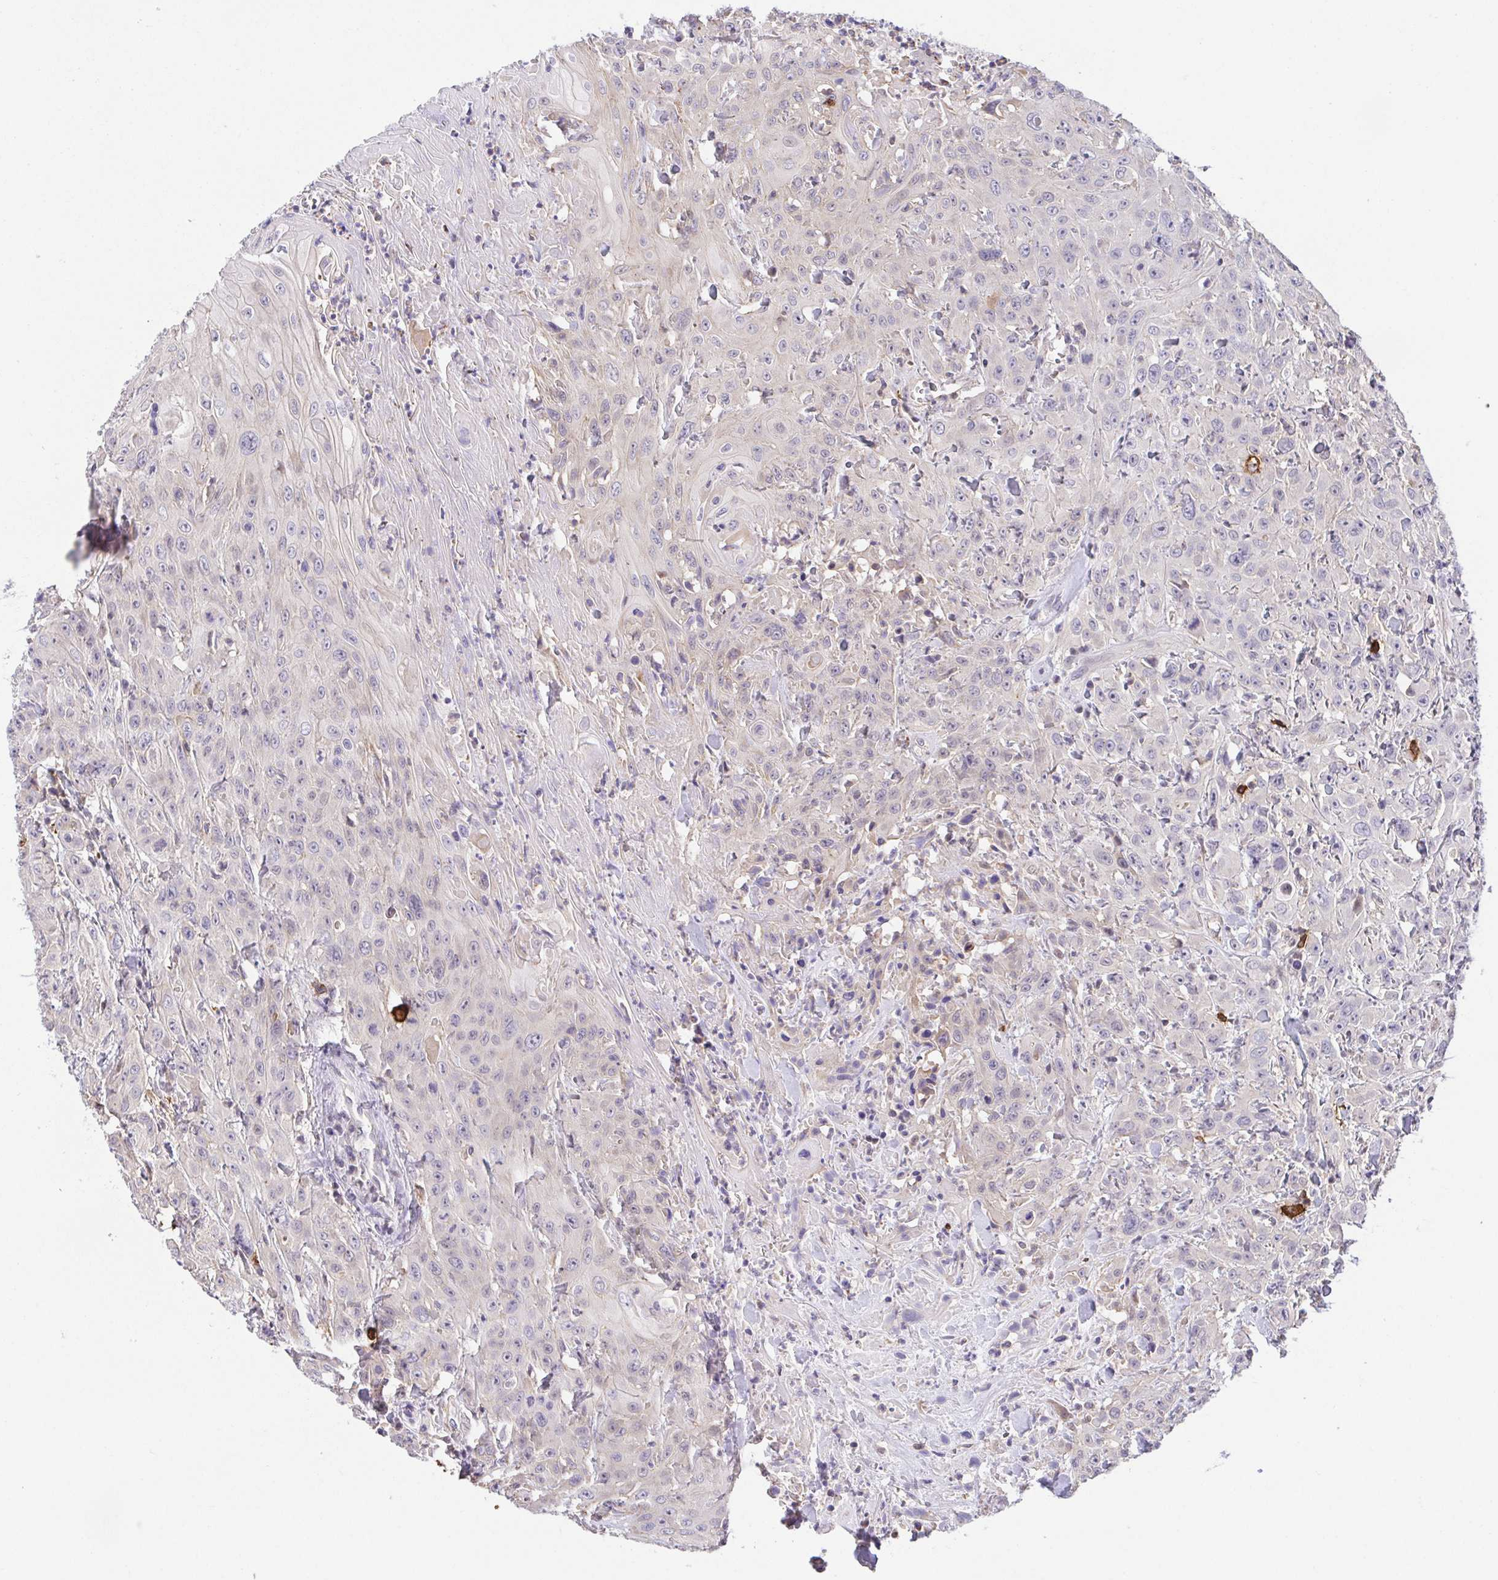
{"staining": {"intensity": "negative", "quantity": "none", "location": "none"}, "tissue": "head and neck cancer", "cell_type": "Tumor cells", "image_type": "cancer", "snomed": [{"axis": "morphology", "description": "Squamous cell carcinoma, NOS"}, {"axis": "topography", "description": "Skin"}, {"axis": "topography", "description": "Head-Neck"}], "caption": "Tumor cells are negative for protein expression in human head and neck cancer (squamous cell carcinoma).", "gene": "PREPL", "patient": {"sex": "male", "age": 80}}